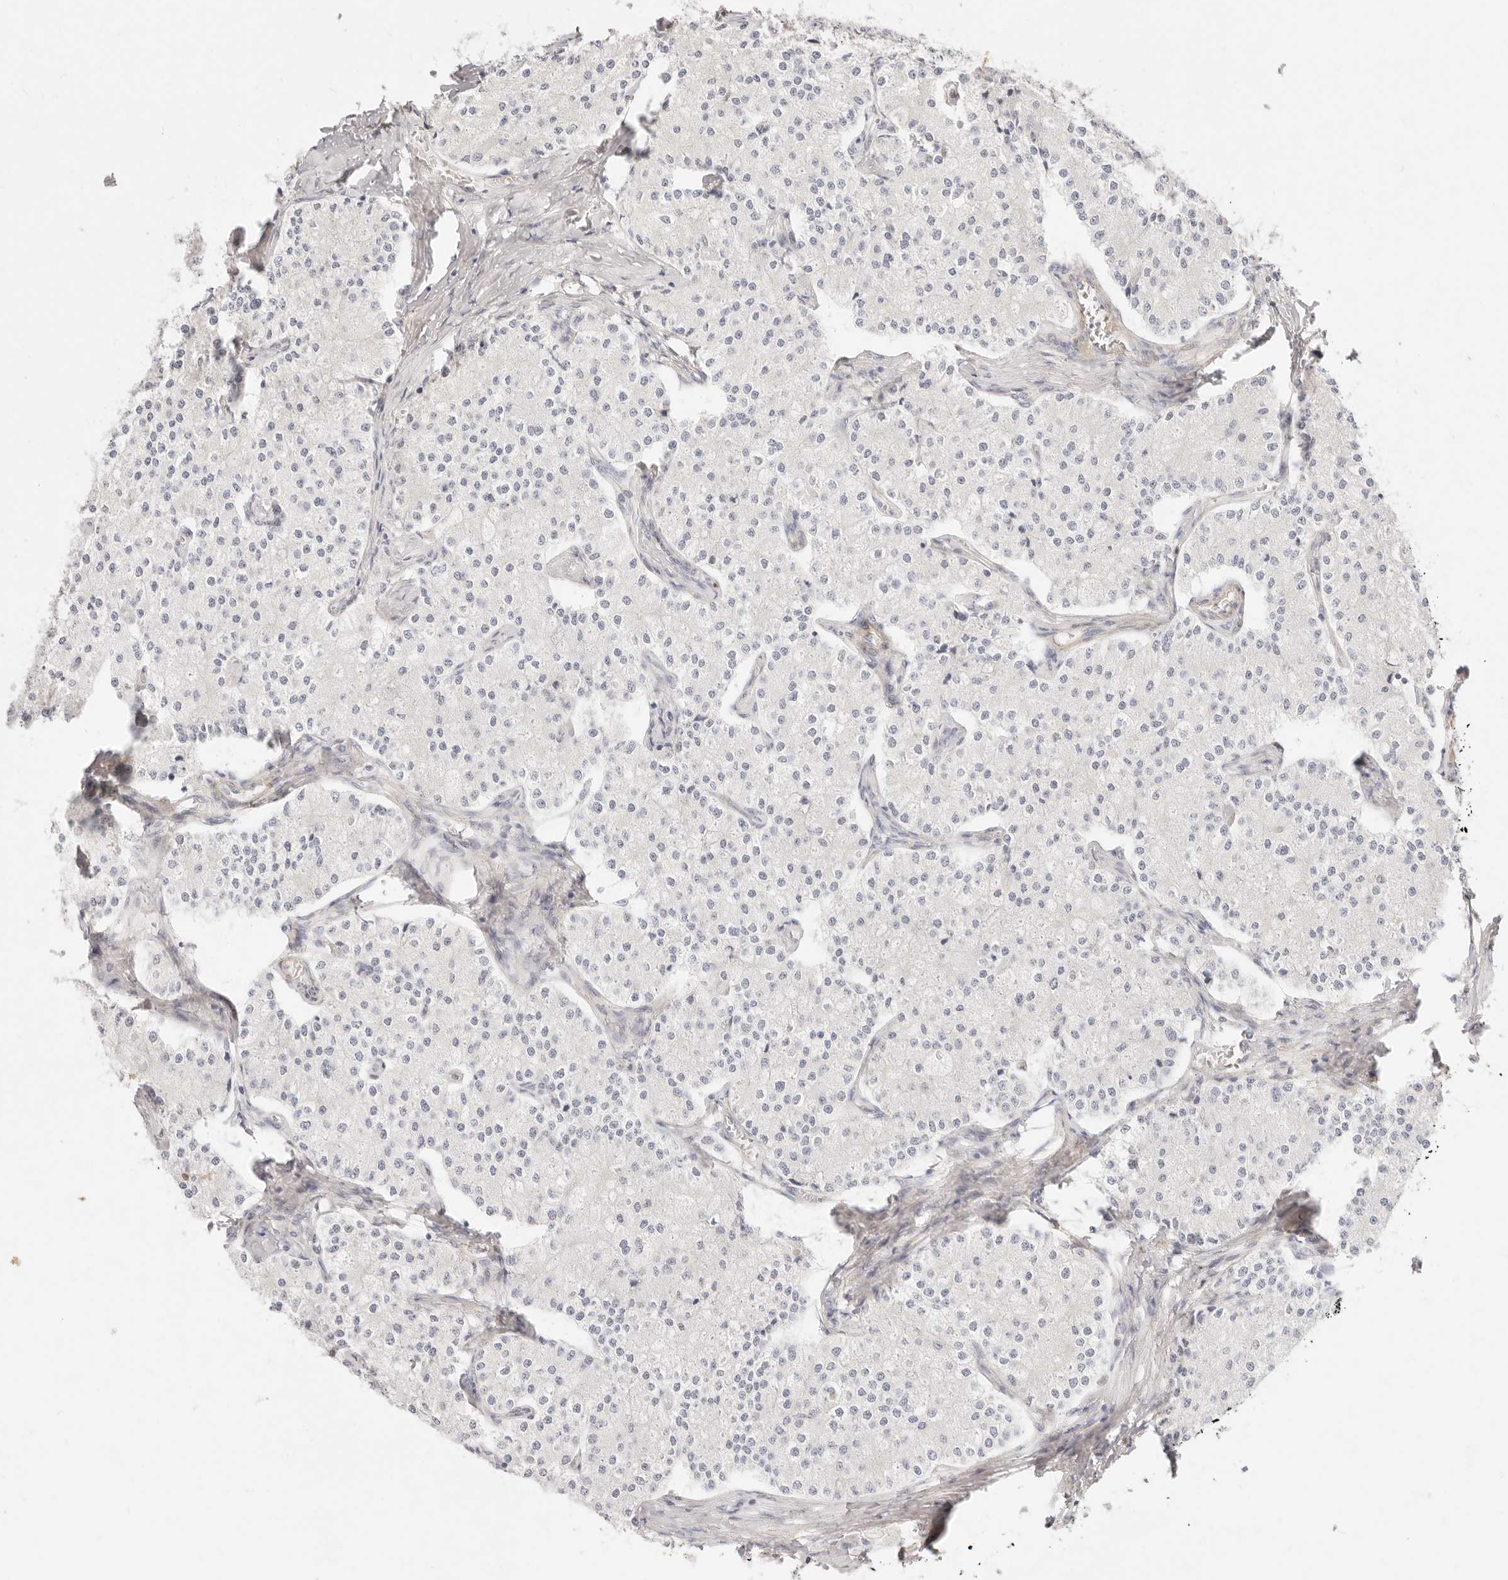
{"staining": {"intensity": "negative", "quantity": "none", "location": "none"}, "tissue": "carcinoid", "cell_type": "Tumor cells", "image_type": "cancer", "snomed": [{"axis": "morphology", "description": "Carcinoid, malignant, NOS"}, {"axis": "topography", "description": "Colon"}], "caption": "Carcinoid was stained to show a protein in brown. There is no significant expression in tumor cells. (Brightfield microscopy of DAB (3,3'-diaminobenzidine) immunohistochemistry (IHC) at high magnification).", "gene": "UBXN10", "patient": {"sex": "female", "age": 52}}